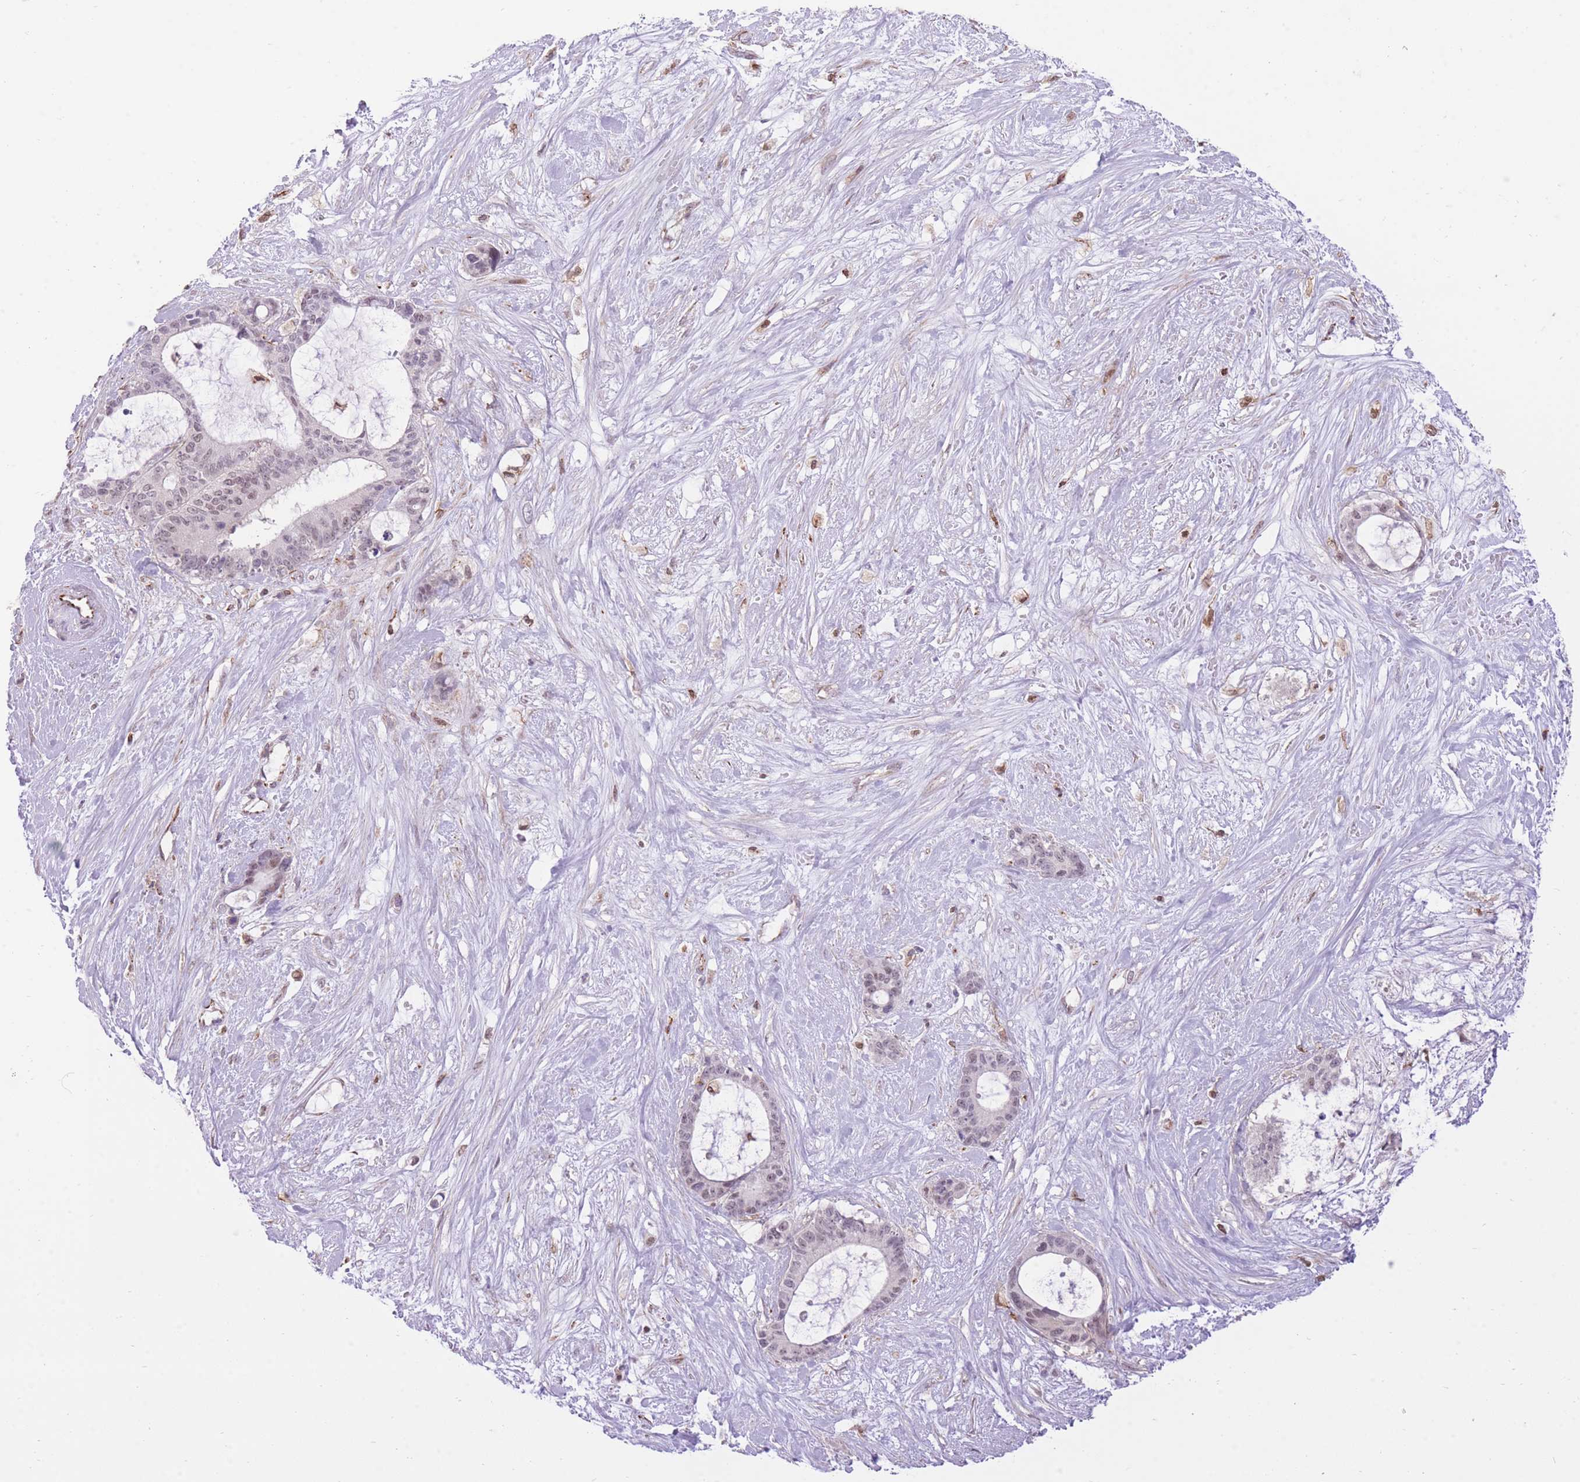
{"staining": {"intensity": "weak", "quantity": "25%-75%", "location": "nuclear"}, "tissue": "liver cancer", "cell_type": "Tumor cells", "image_type": "cancer", "snomed": [{"axis": "morphology", "description": "Normal tissue, NOS"}, {"axis": "morphology", "description": "Cholangiocarcinoma"}, {"axis": "topography", "description": "Liver"}, {"axis": "topography", "description": "Peripheral nerve tissue"}], "caption": "Protein positivity by IHC demonstrates weak nuclear expression in about 25%-75% of tumor cells in liver cholangiocarcinoma.", "gene": "ELL", "patient": {"sex": "female", "age": 73}}